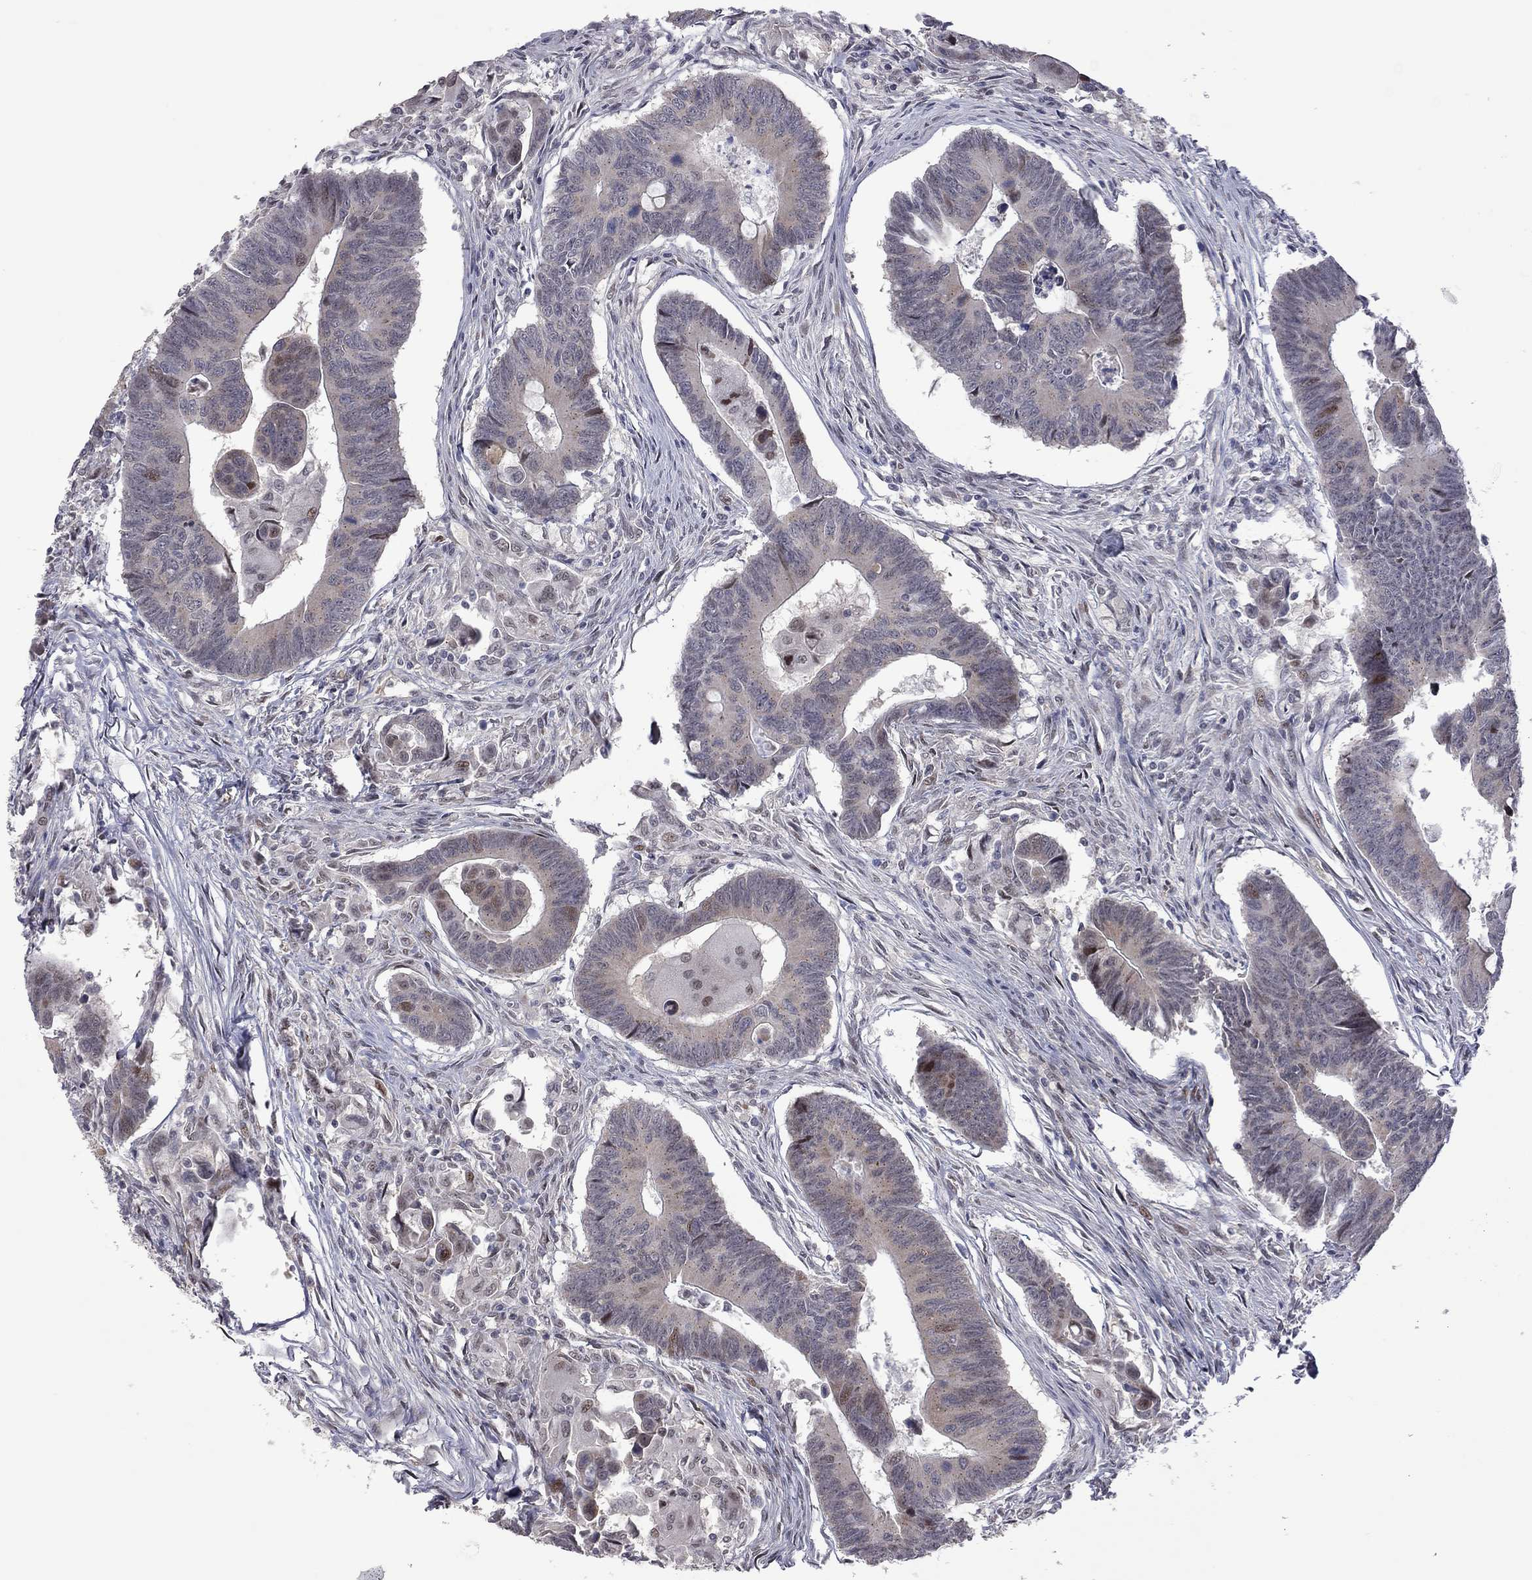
{"staining": {"intensity": "moderate", "quantity": "<25%", "location": "nuclear"}, "tissue": "colorectal cancer", "cell_type": "Tumor cells", "image_type": "cancer", "snomed": [{"axis": "morphology", "description": "Adenocarcinoma, NOS"}, {"axis": "topography", "description": "Rectum"}], "caption": "Immunohistochemical staining of colorectal adenocarcinoma exhibits moderate nuclear protein positivity in approximately <25% of tumor cells.", "gene": "MC3R", "patient": {"sex": "male", "age": 67}}